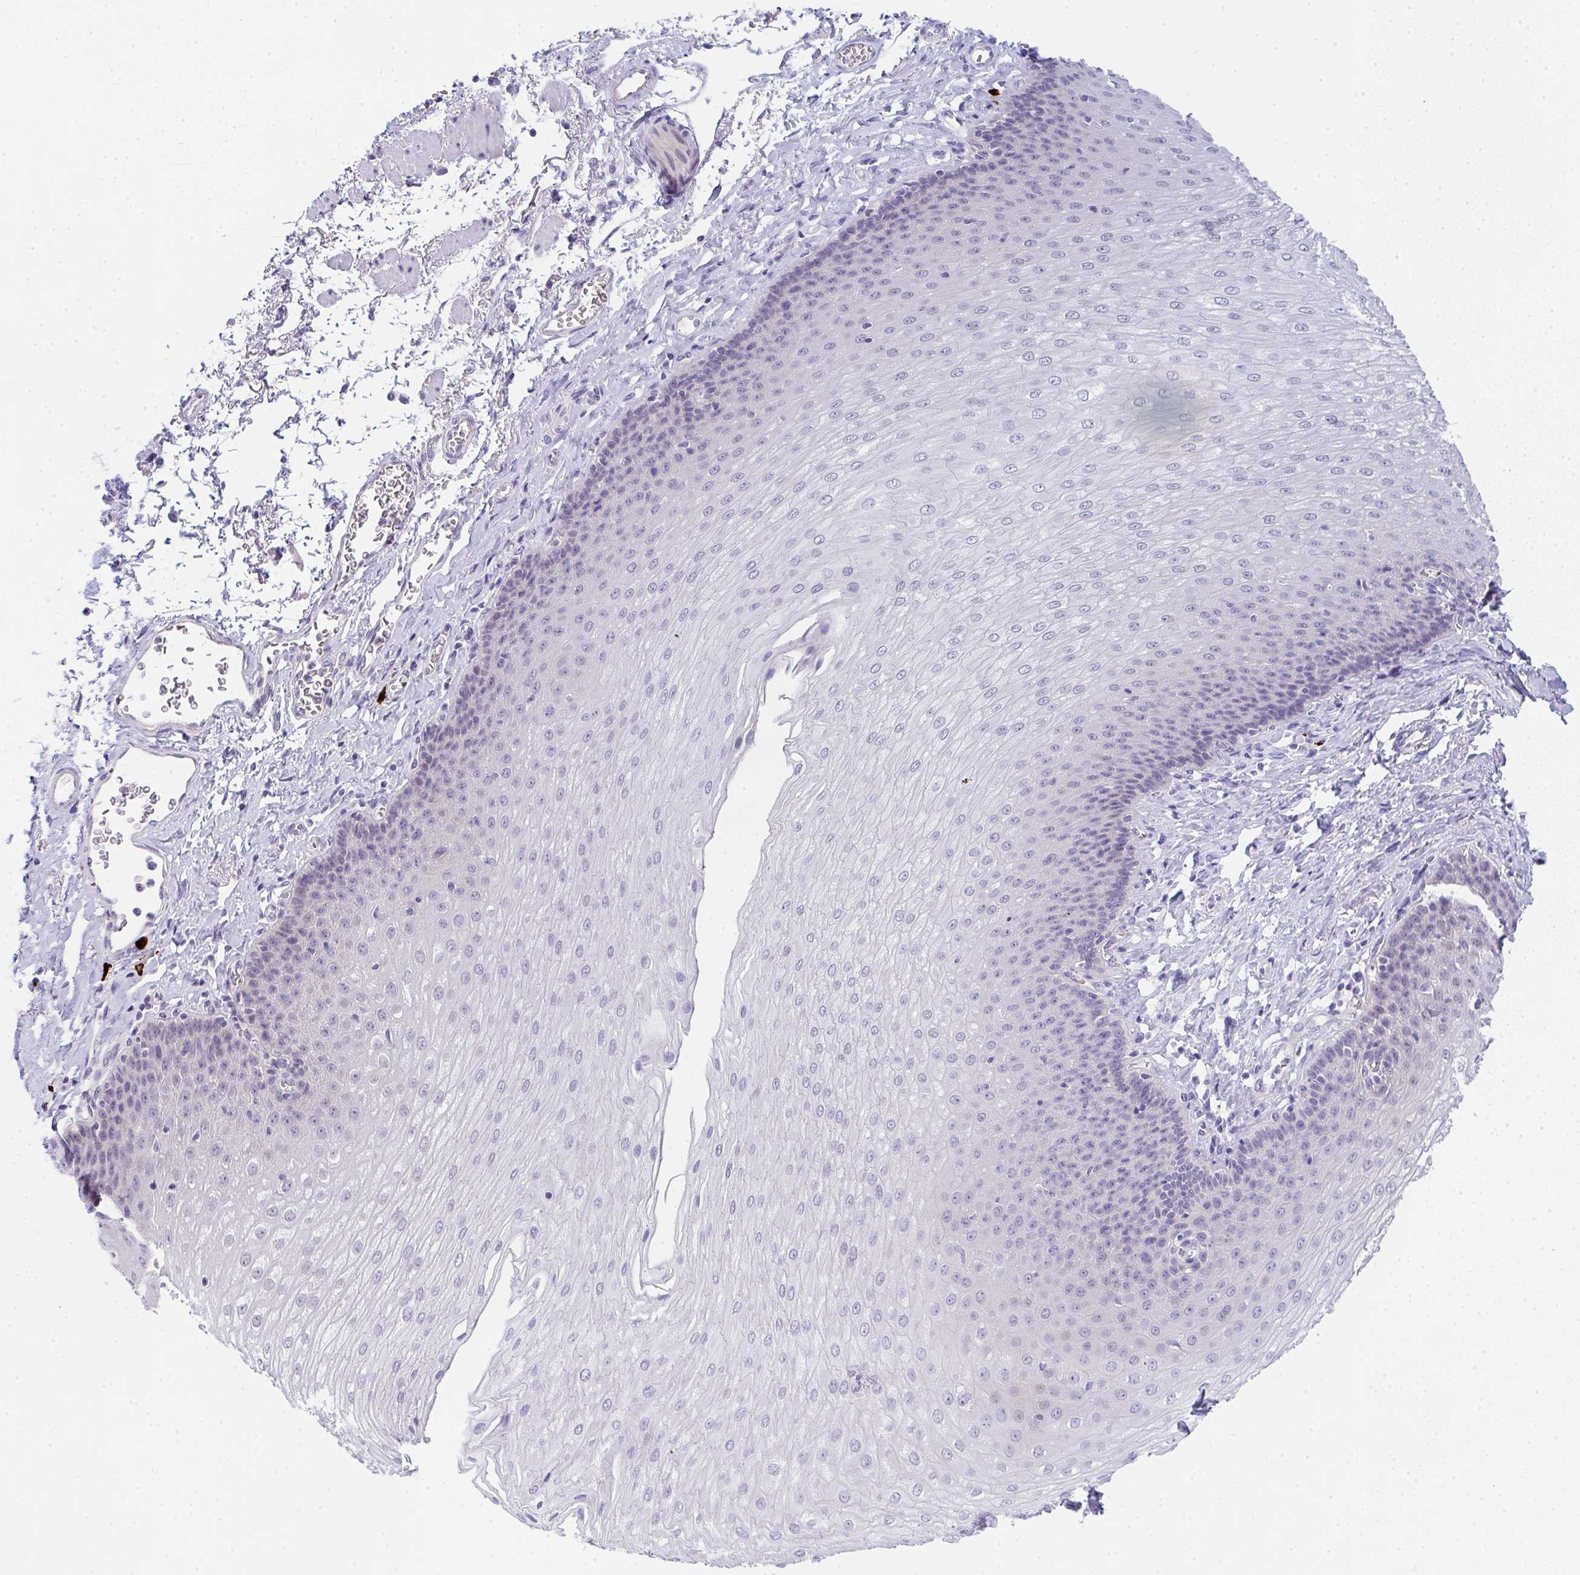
{"staining": {"intensity": "negative", "quantity": "none", "location": "none"}, "tissue": "esophagus", "cell_type": "Squamous epithelial cells", "image_type": "normal", "snomed": [{"axis": "morphology", "description": "Normal tissue, NOS"}, {"axis": "topography", "description": "Esophagus"}], "caption": "DAB (3,3'-diaminobenzidine) immunohistochemical staining of benign human esophagus shows no significant staining in squamous epithelial cells.", "gene": "CACNA1S", "patient": {"sex": "female", "age": 81}}